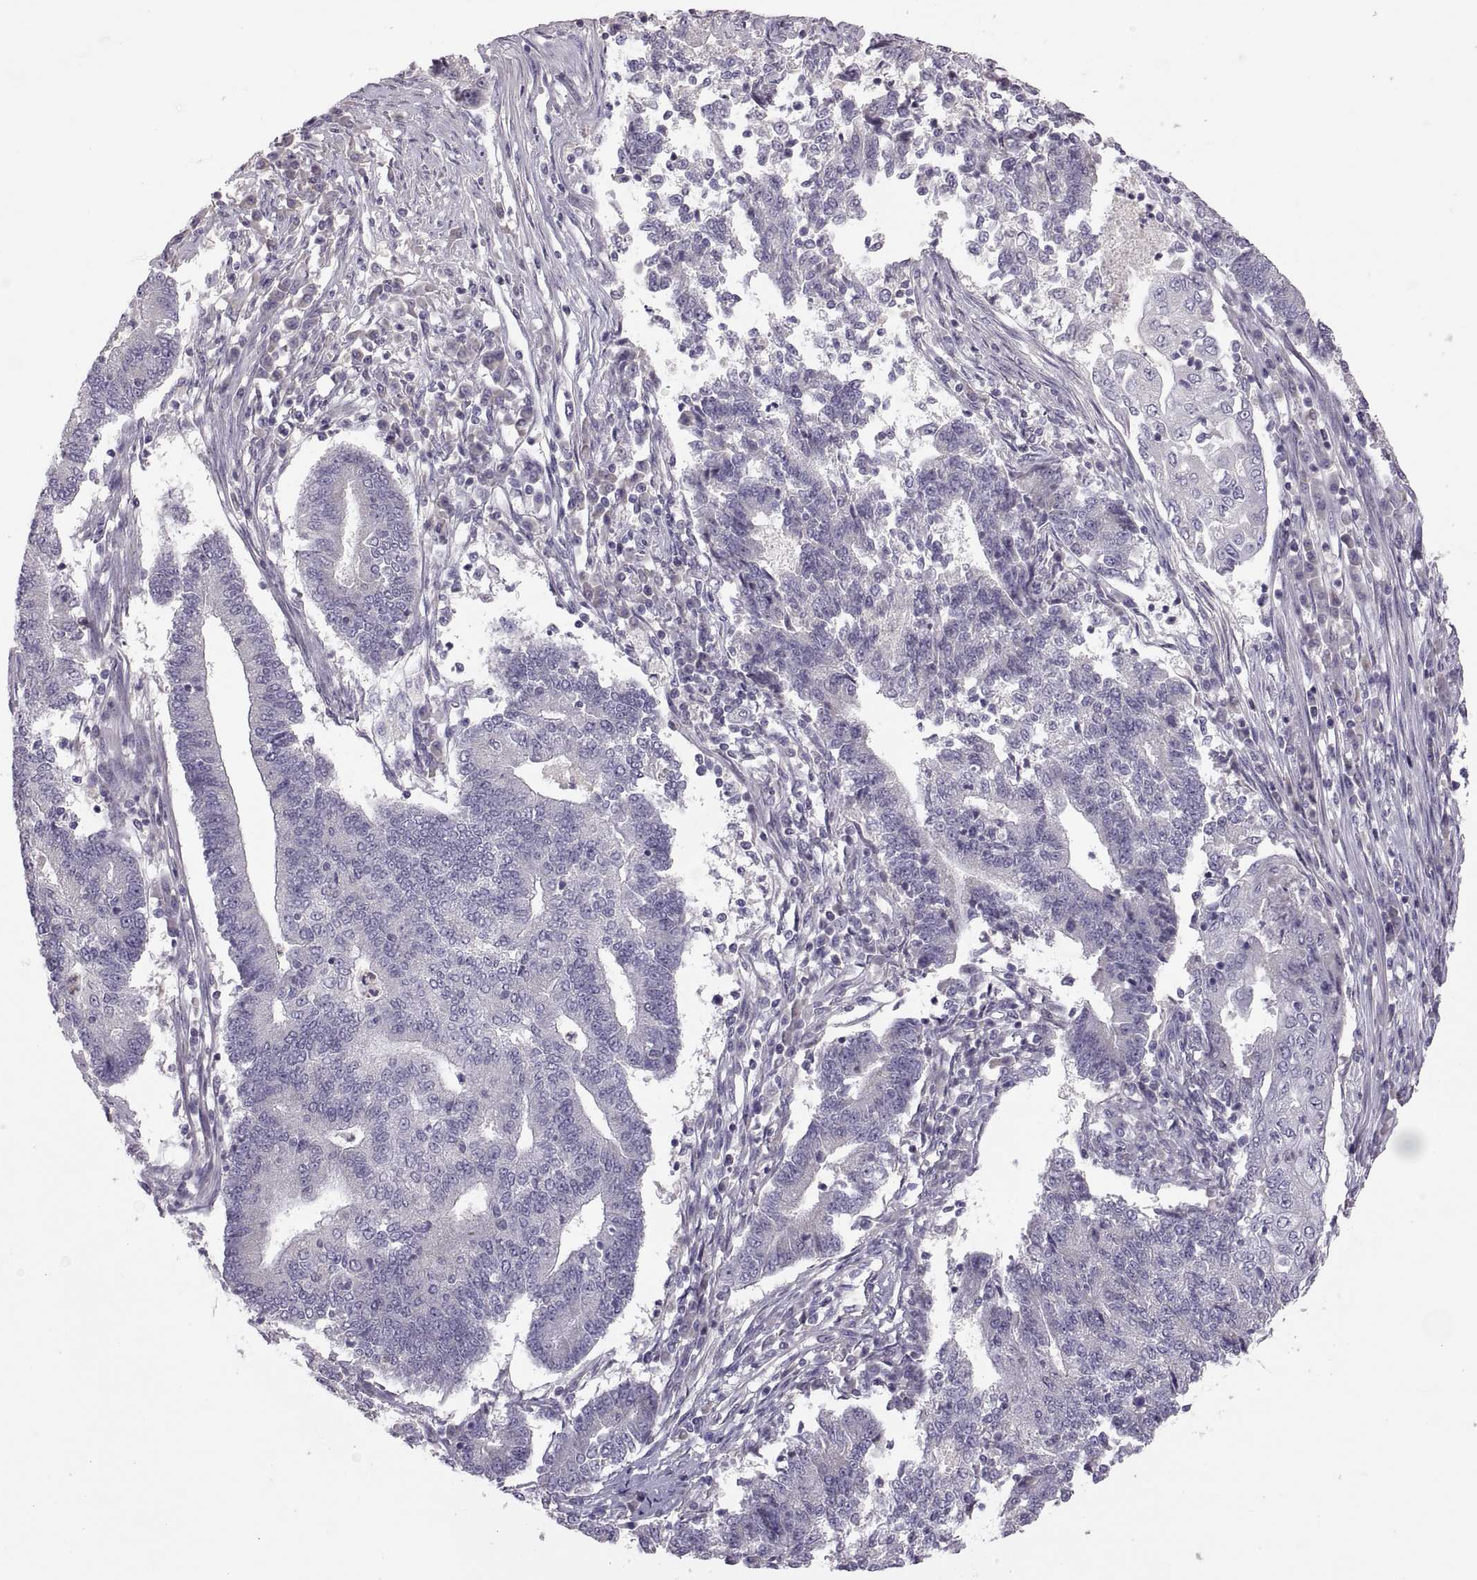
{"staining": {"intensity": "negative", "quantity": "none", "location": "none"}, "tissue": "endometrial cancer", "cell_type": "Tumor cells", "image_type": "cancer", "snomed": [{"axis": "morphology", "description": "Adenocarcinoma, NOS"}, {"axis": "topography", "description": "Uterus"}, {"axis": "topography", "description": "Endometrium"}], "caption": "Tumor cells show no significant staining in endometrial cancer (adenocarcinoma). (IHC, brightfield microscopy, high magnification).", "gene": "WFDC8", "patient": {"sex": "female", "age": 54}}